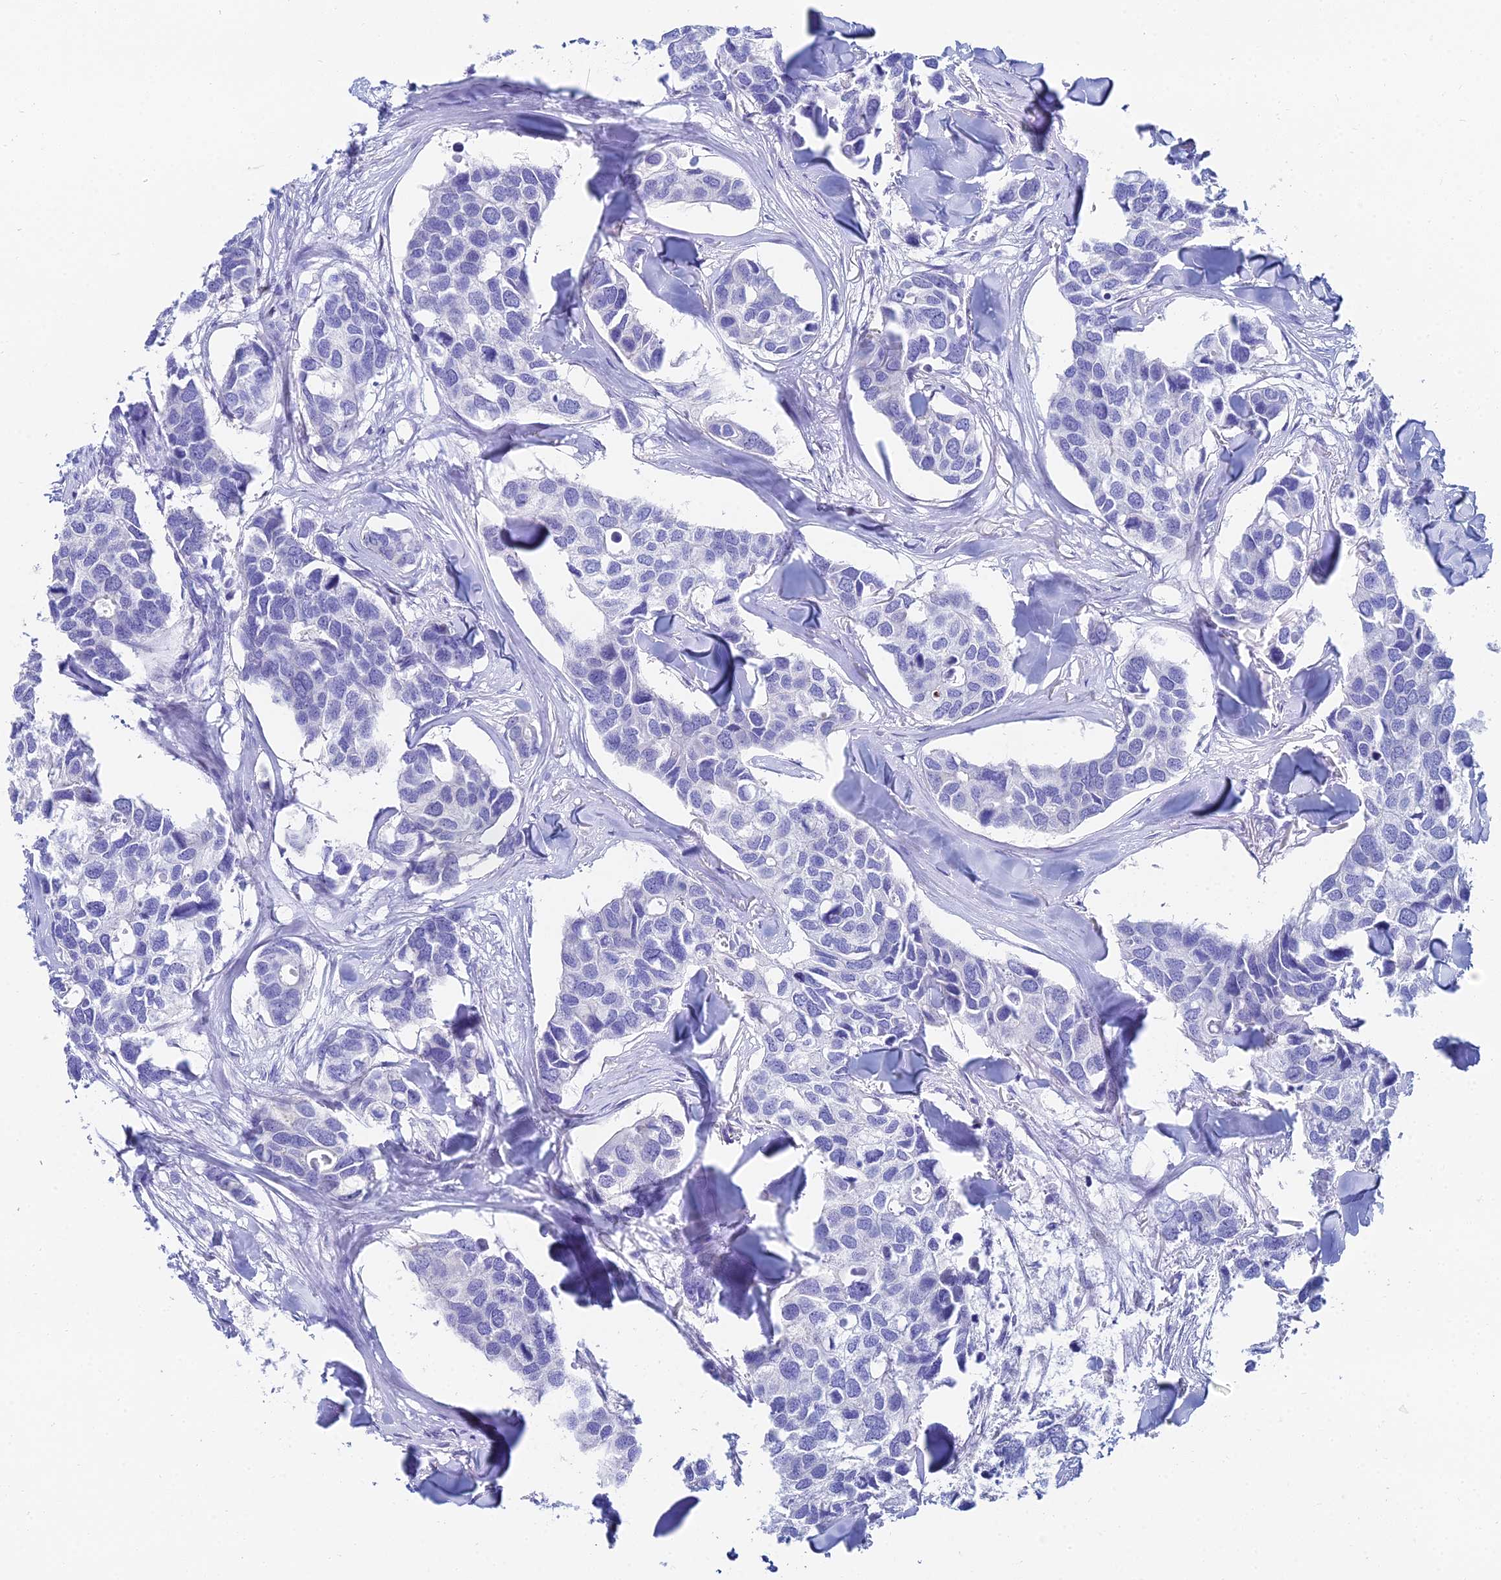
{"staining": {"intensity": "negative", "quantity": "none", "location": "none"}, "tissue": "breast cancer", "cell_type": "Tumor cells", "image_type": "cancer", "snomed": [{"axis": "morphology", "description": "Duct carcinoma"}, {"axis": "topography", "description": "Breast"}], "caption": "DAB (3,3'-diaminobenzidine) immunohistochemical staining of human invasive ductal carcinoma (breast) displays no significant staining in tumor cells. The staining is performed using DAB brown chromogen with nuclei counter-stained in using hematoxylin.", "gene": "HSPA1L", "patient": {"sex": "female", "age": 83}}